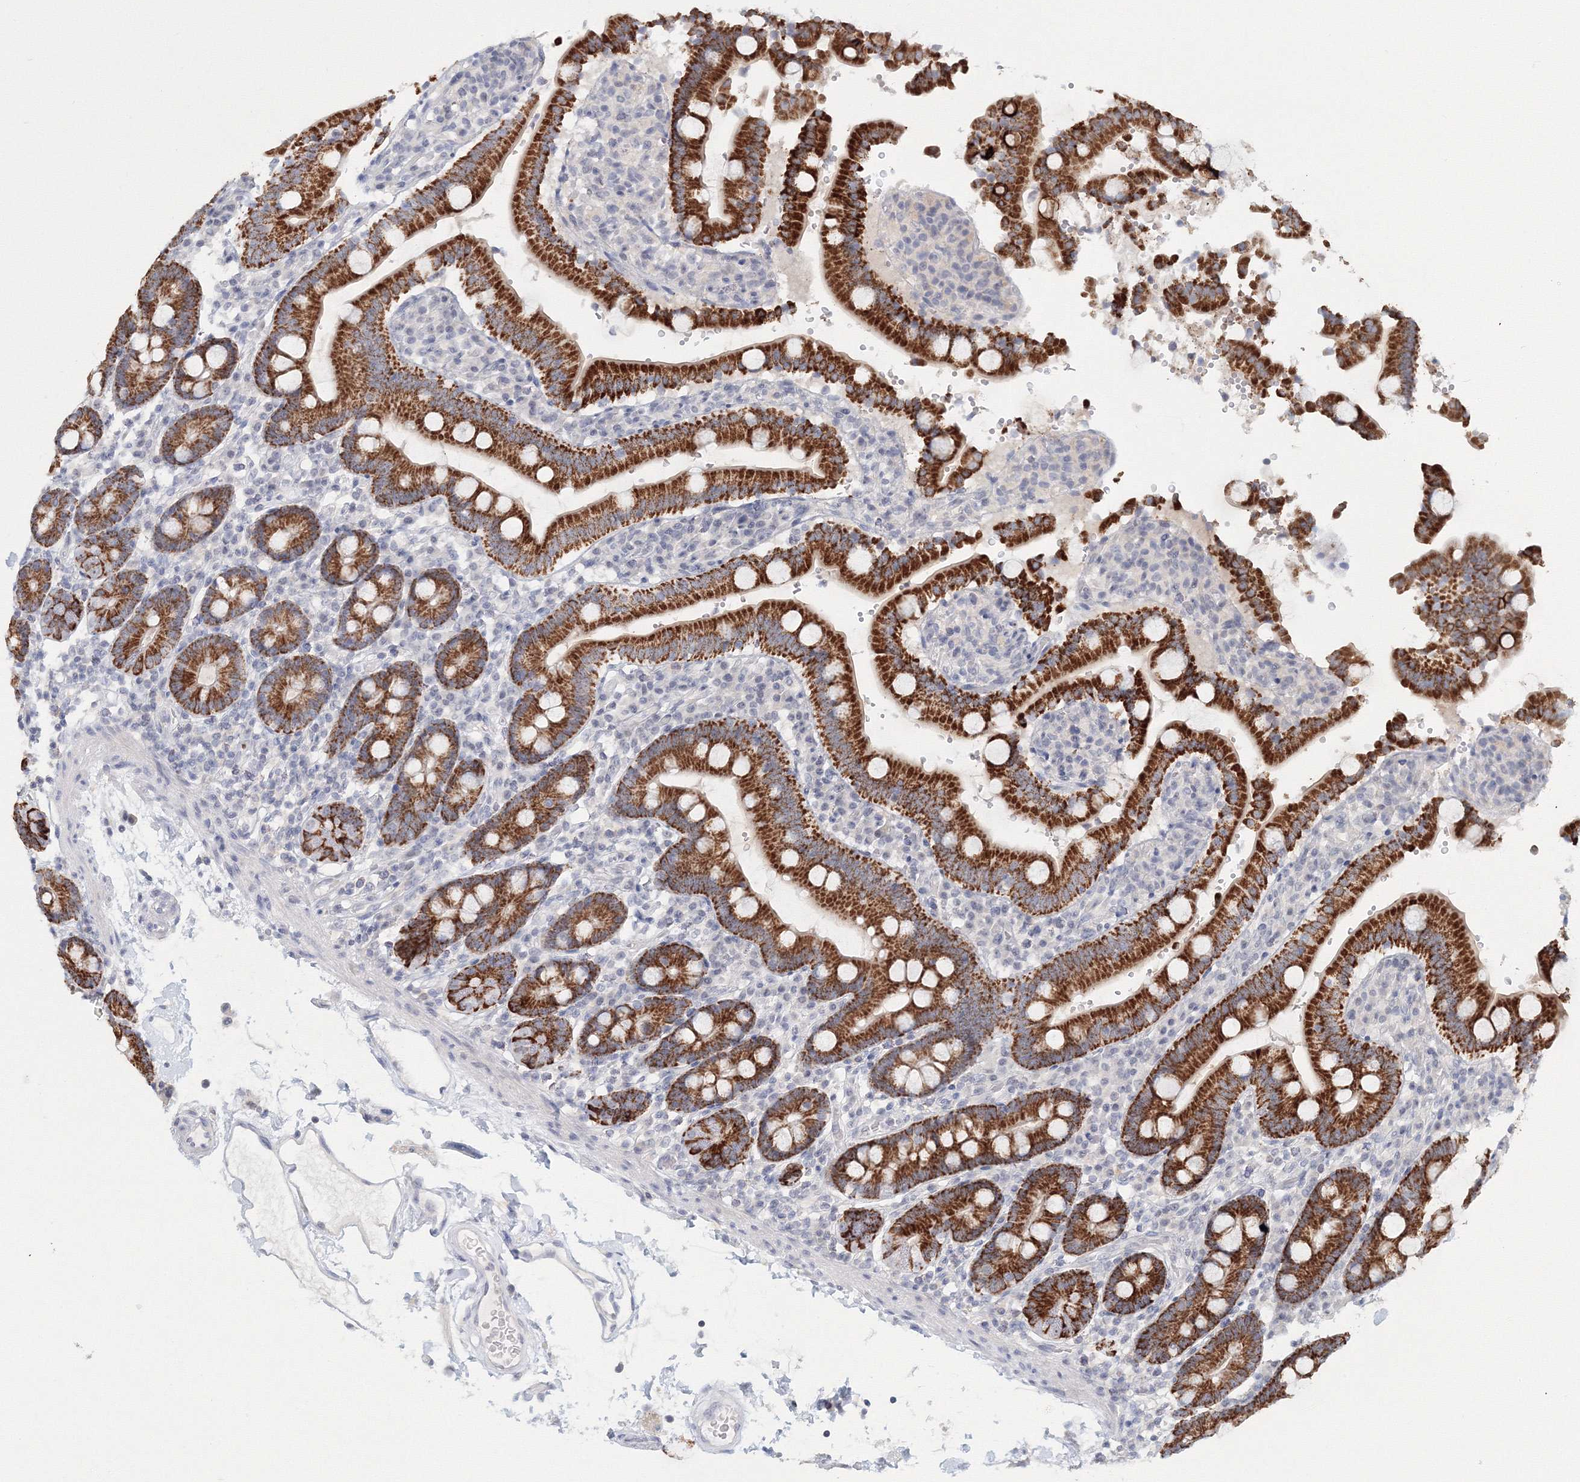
{"staining": {"intensity": "strong", "quantity": ">75%", "location": "cytoplasmic/membranous"}, "tissue": "duodenum", "cell_type": "Glandular cells", "image_type": "normal", "snomed": [{"axis": "morphology", "description": "Normal tissue, NOS"}, {"axis": "topography", "description": "Small intestine, NOS"}], "caption": "Immunohistochemical staining of unremarkable duodenum displays high levels of strong cytoplasmic/membranous positivity in approximately >75% of glandular cells.", "gene": "VSIG1", "patient": {"sex": "female", "age": 71}}